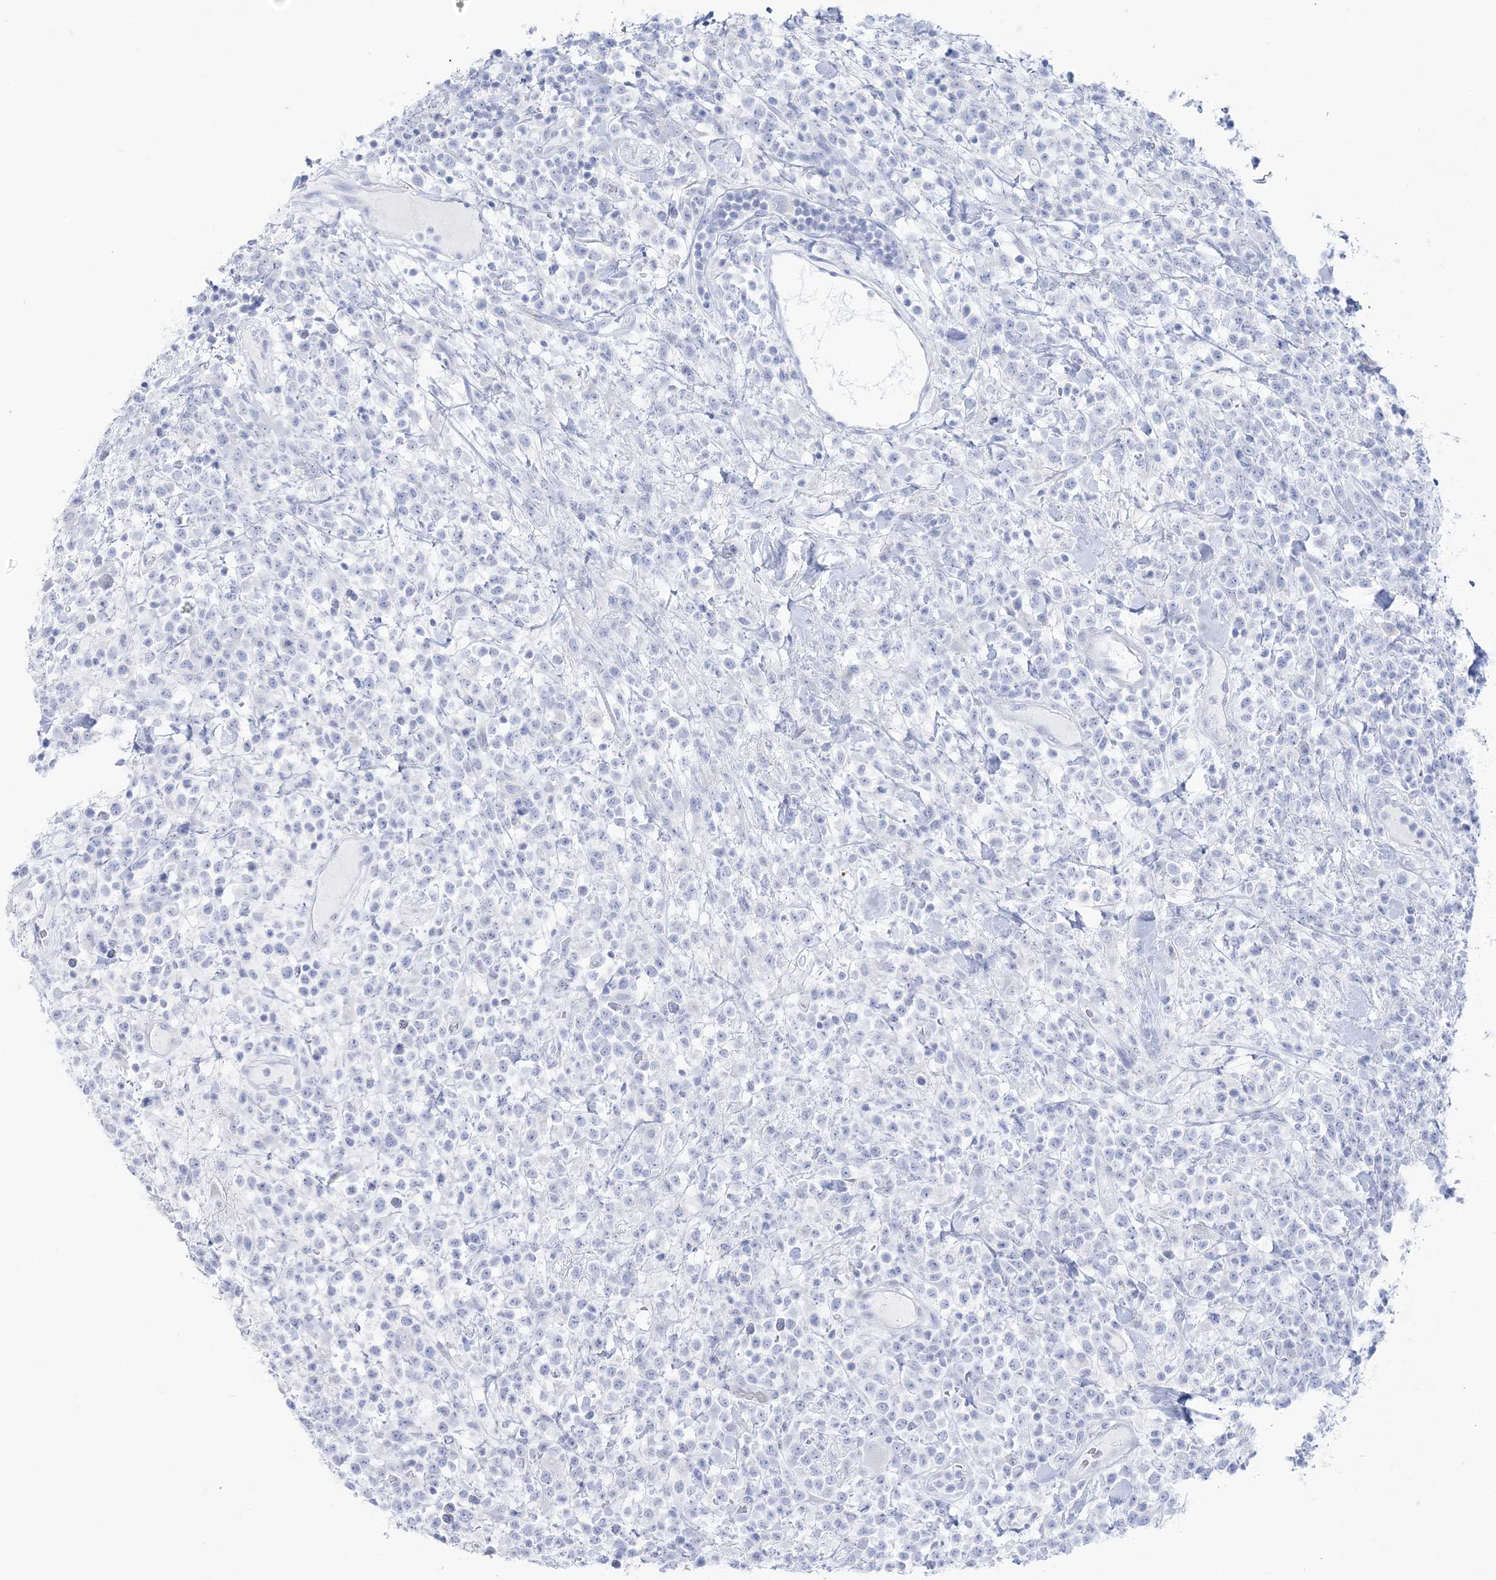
{"staining": {"intensity": "negative", "quantity": "none", "location": "none"}, "tissue": "lymphoma", "cell_type": "Tumor cells", "image_type": "cancer", "snomed": [{"axis": "morphology", "description": "Malignant lymphoma, non-Hodgkin's type, High grade"}, {"axis": "topography", "description": "Colon"}], "caption": "IHC micrograph of lymphoma stained for a protein (brown), which demonstrates no positivity in tumor cells.", "gene": "RBP2", "patient": {"sex": "female", "age": 53}}